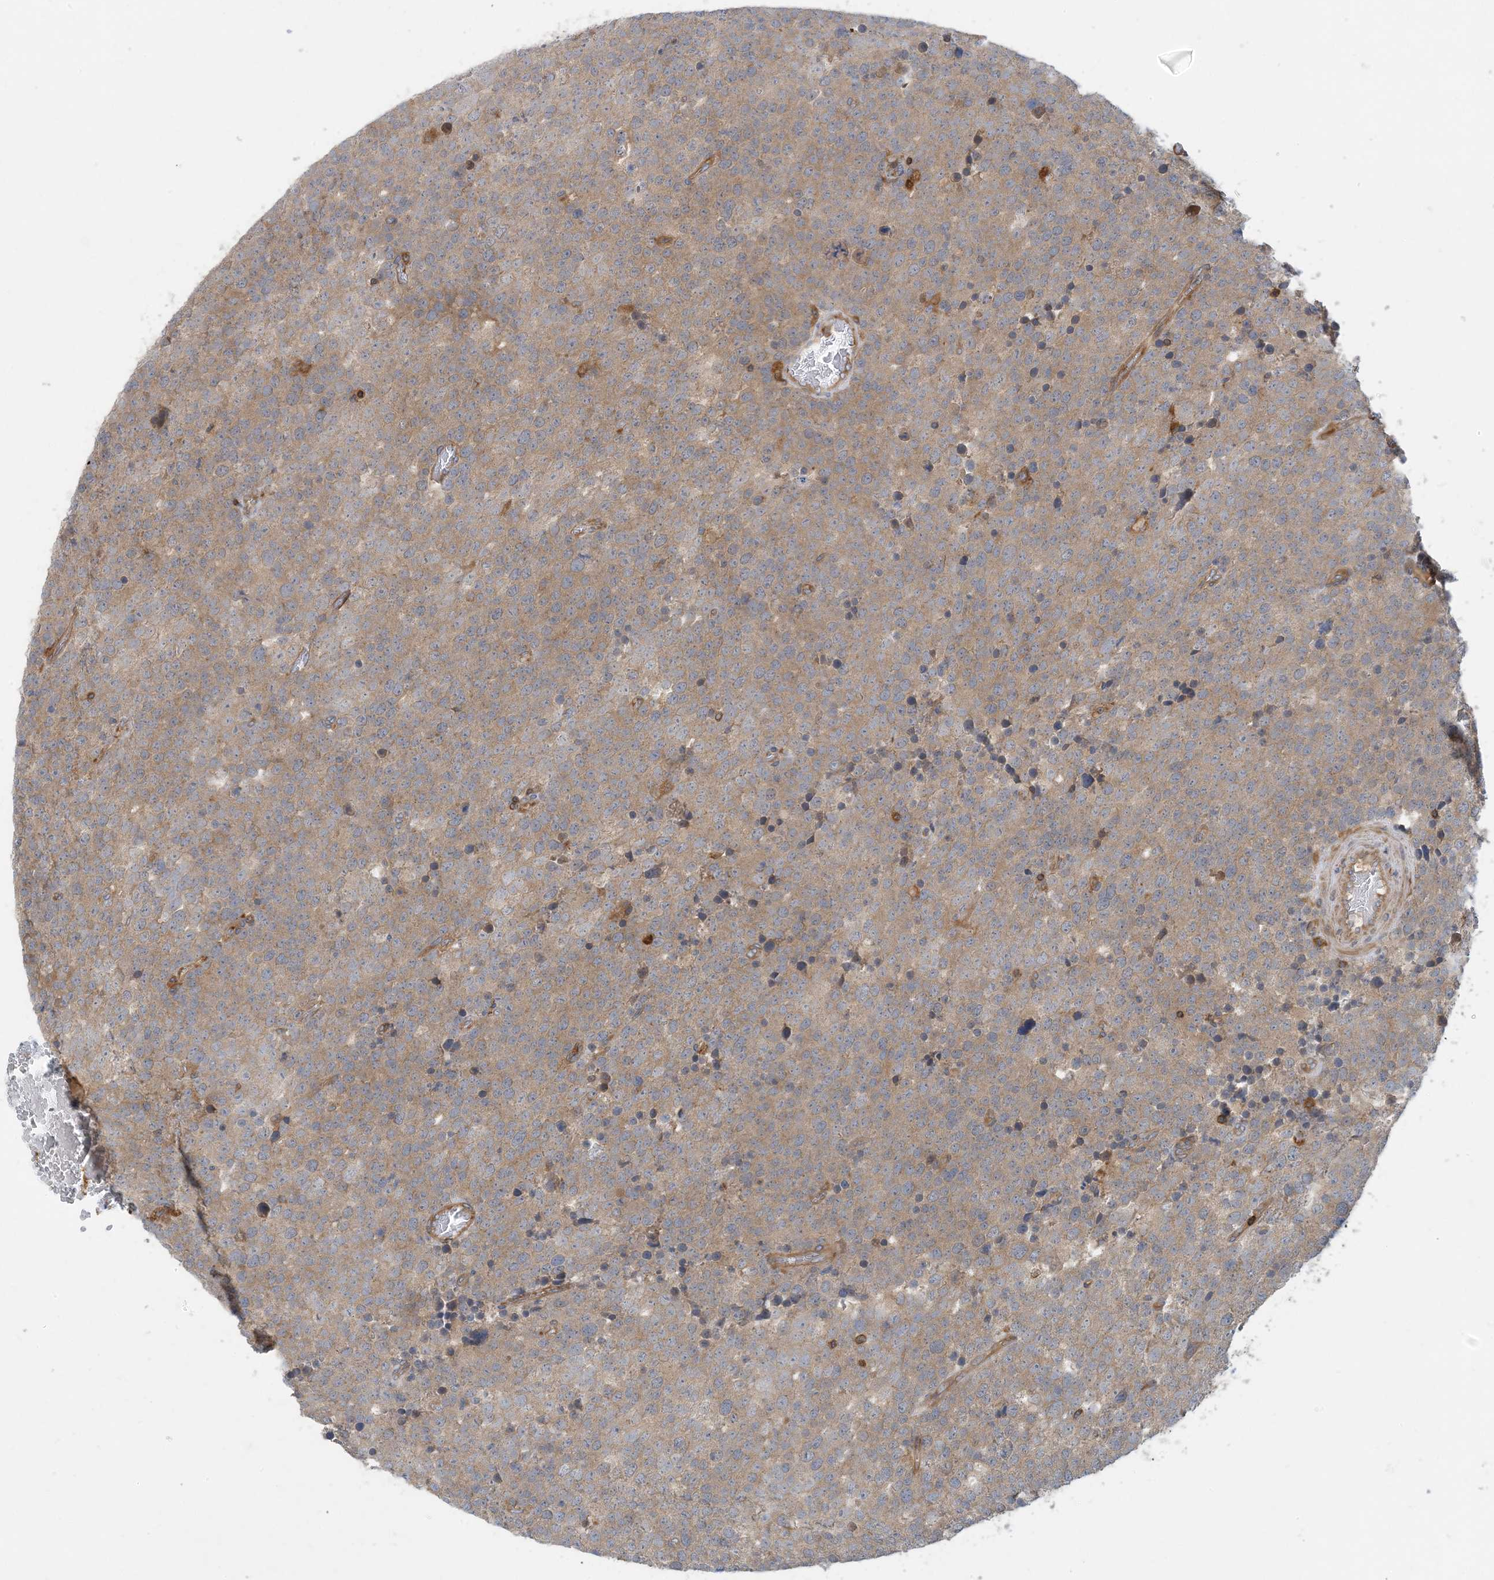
{"staining": {"intensity": "moderate", "quantity": ">75%", "location": "cytoplasmic/membranous"}, "tissue": "testis cancer", "cell_type": "Tumor cells", "image_type": "cancer", "snomed": [{"axis": "morphology", "description": "Seminoma, NOS"}, {"axis": "topography", "description": "Testis"}], "caption": "Testis cancer tissue shows moderate cytoplasmic/membranous staining in about >75% of tumor cells, visualized by immunohistochemistry.", "gene": "SFMBT2", "patient": {"sex": "male", "age": 71}}